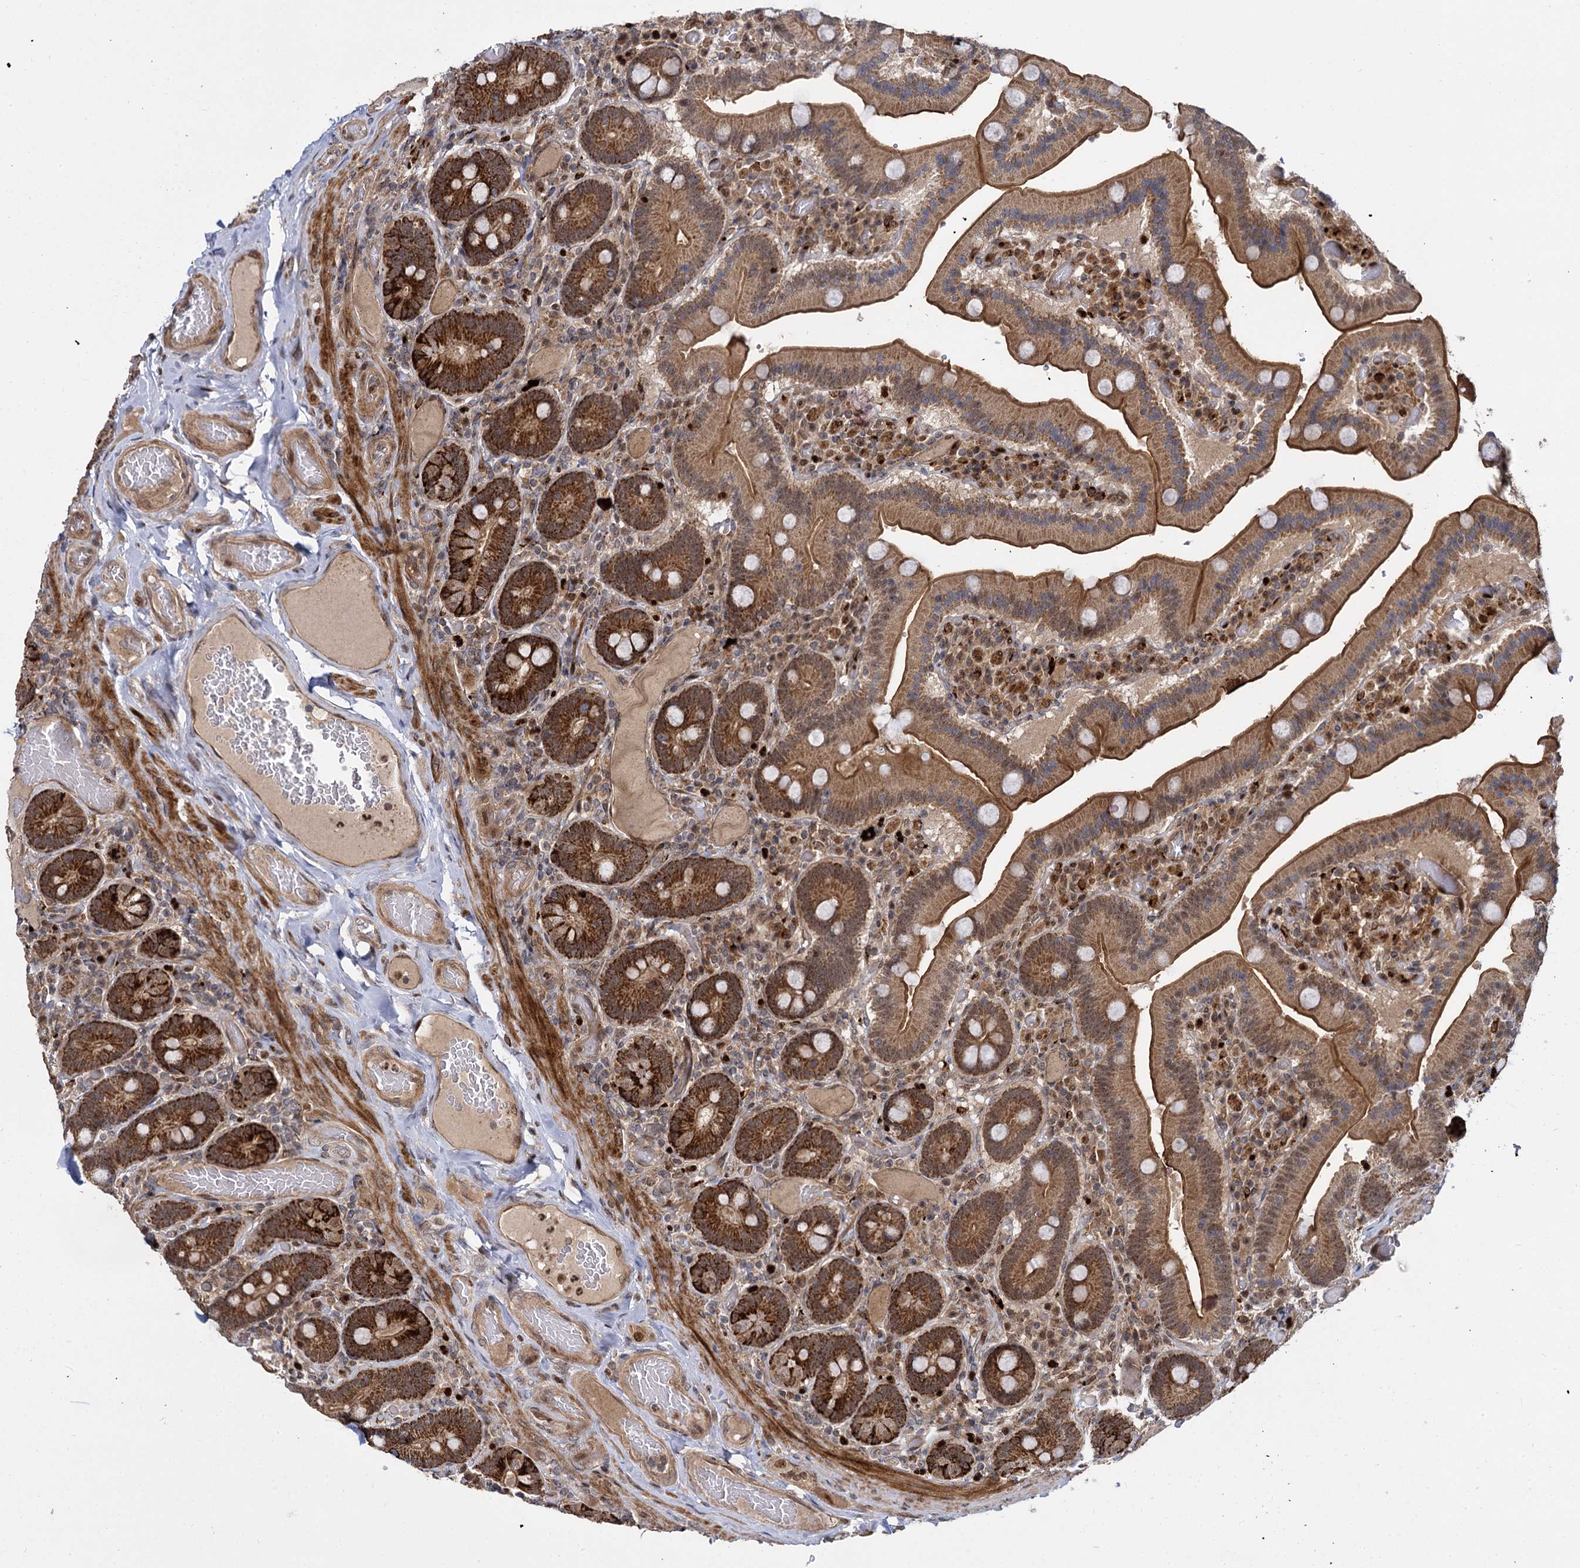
{"staining": {"intensity": "strong", "quantity": ">75%", "location": "cytoplasmic/membranous,nuclear"}, "tissue": "duodenum", "cell_type": "Glandular cells", "image_type": "normal", "snomed": [{"axis": "morphology", "description": "Normal tissue, NOS"}, {"axis": "topography", "description": "Duodenum"}], "caption": "Normal duodenum reveals strong cytoplasmic/membranous,nuclear staining in about >75% of glandular cells.", "gene": "GAL3ST4", "patient": {"sex": "female", "age": 62}}